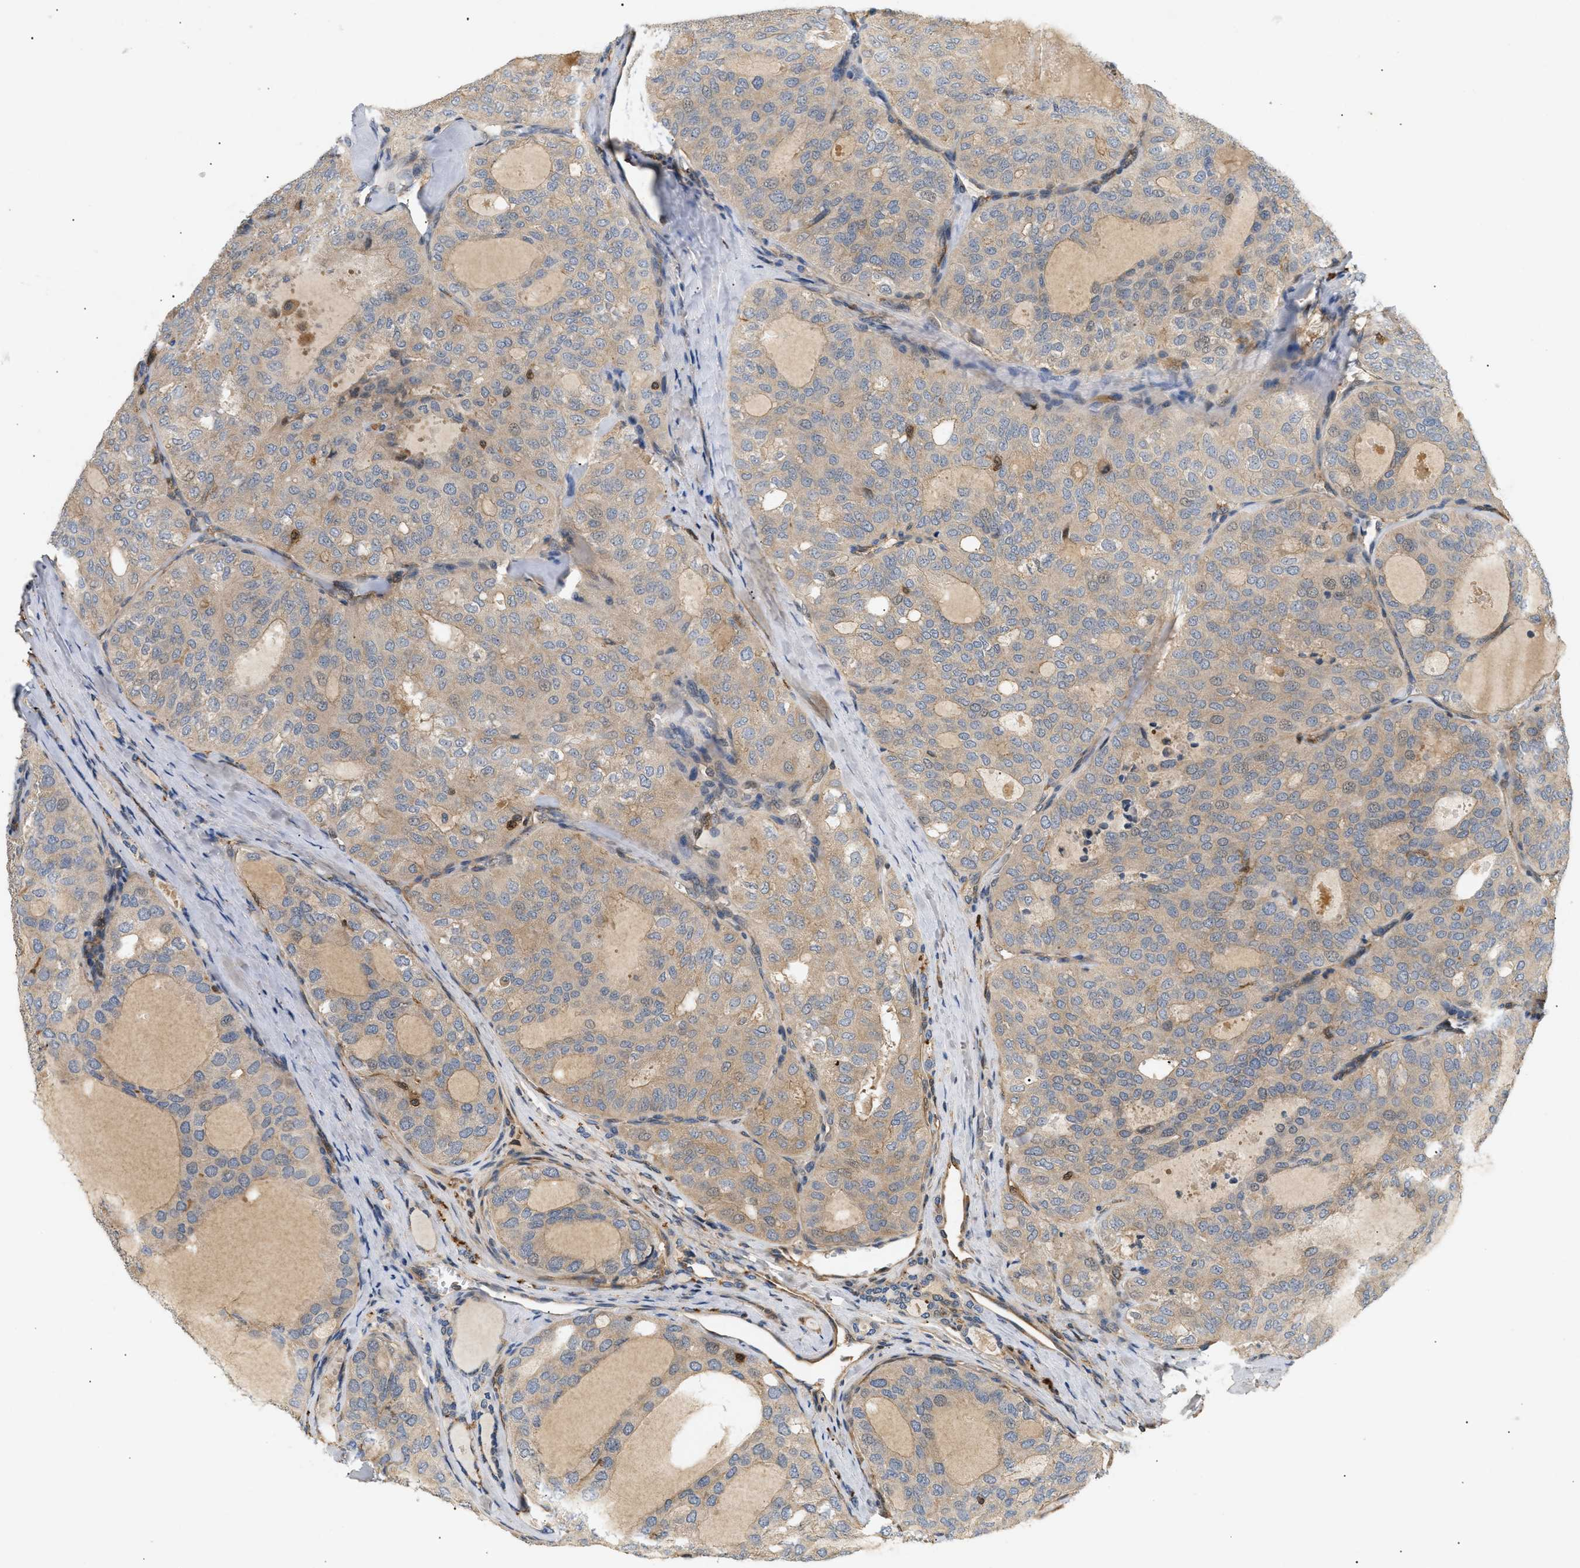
{"staining": {"intensity": "weak", "quantity": ">75%", "location": "cytoplasmic/membranous"}, "tissue": "thyroid cancer", "cell_type": "Tumor cells", "image_type": "cancer", "snomed": [{"axis": "morphology", "description": "Follicular adenoma carcinoma, NOS"}, {"axis": "topography", "description": "Thyroid gland"}], "caption": "Thyroid follicular adenoma carcinoma stained with a protein marker demonstrates weak staining in tumor cells.", "gene": "FARS2", "patient": {"sex": "male", "age": 75}}